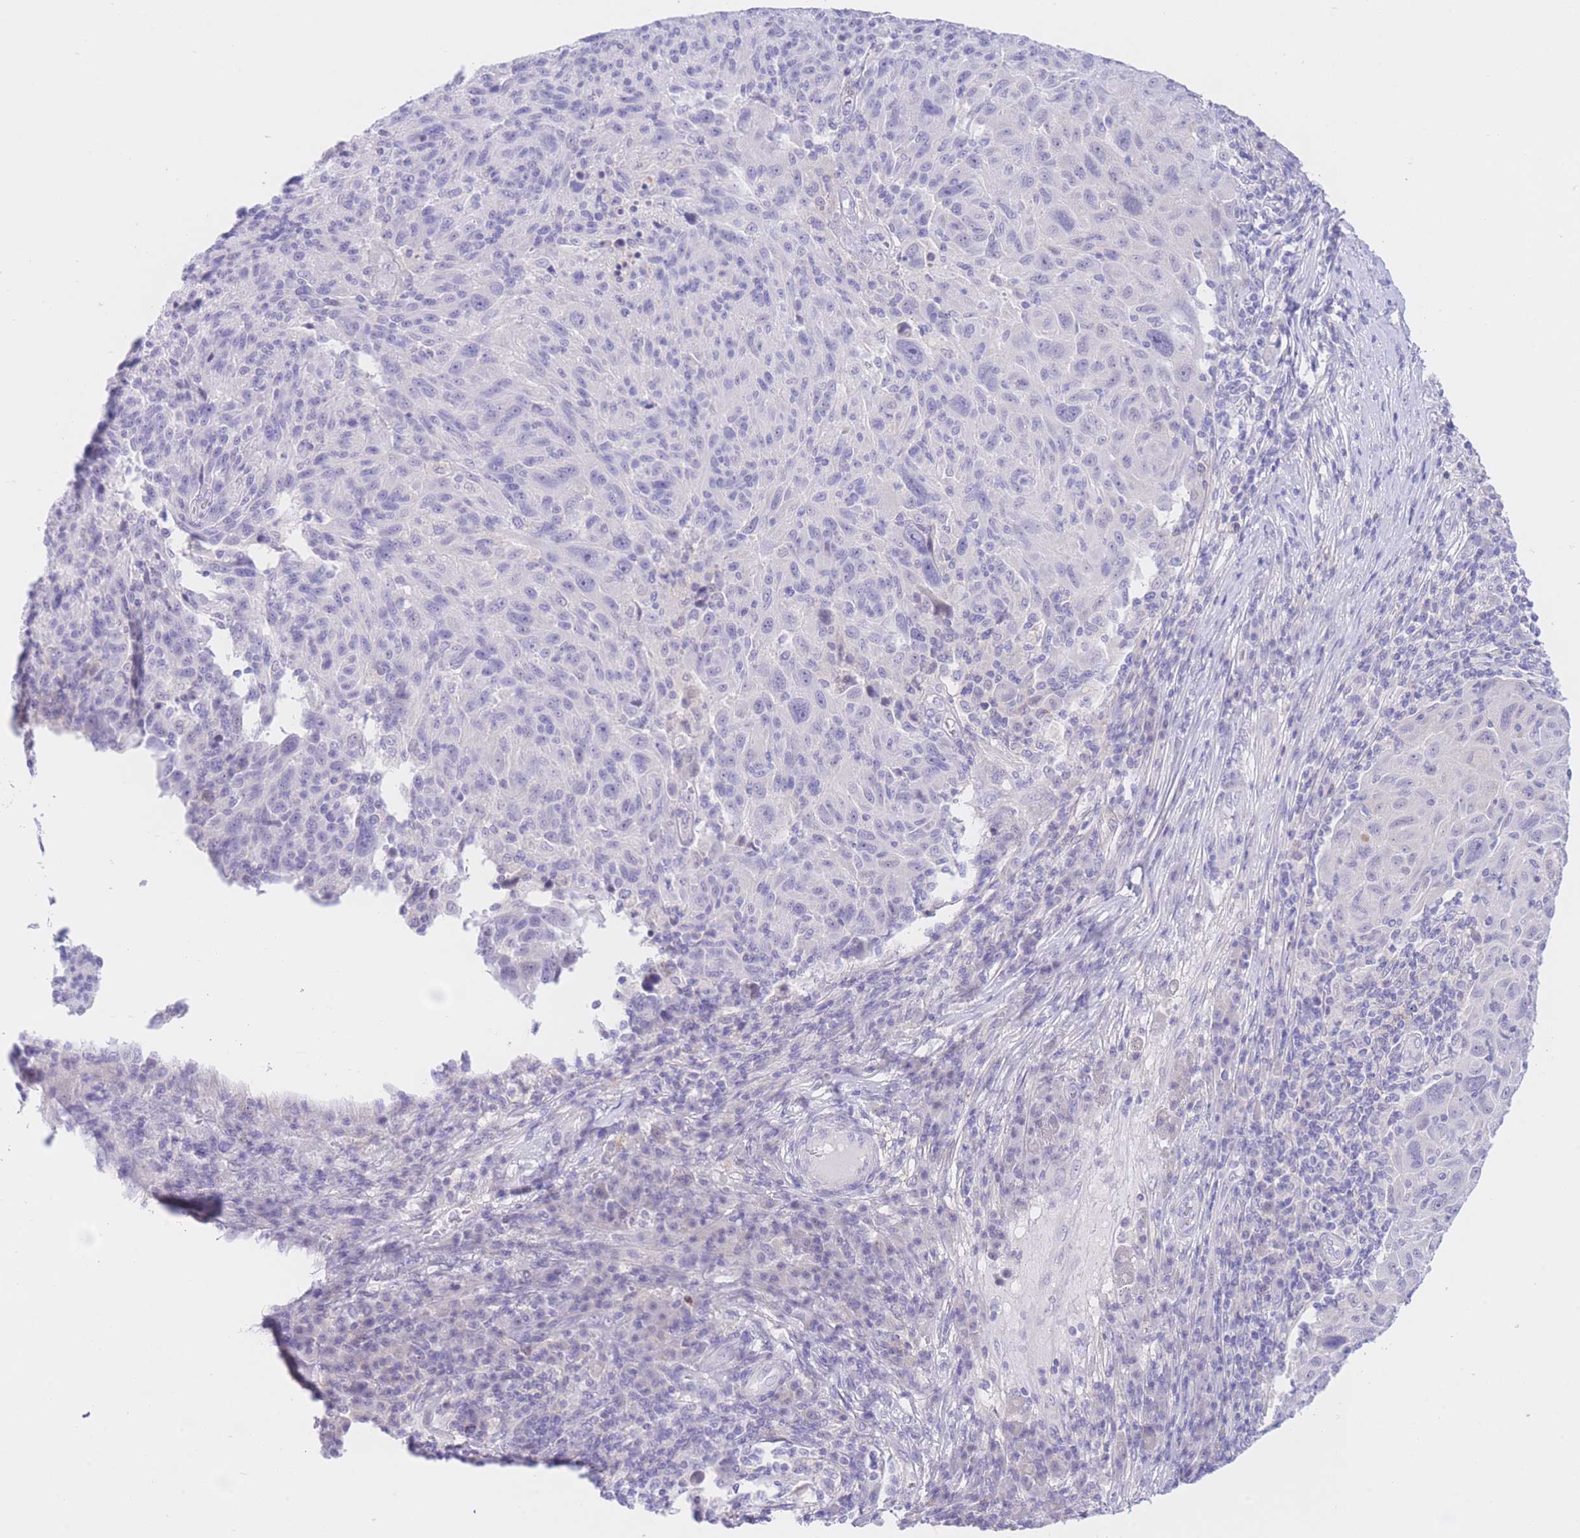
{"staining": {"intensity": "negative", "quantity": "none", "location": "none"}, "tissue": "melanoma", "cell_type": "Tumor cells", "image_type": "cancer", "snomed": [{"axis": "morphology", "description": "Malignant melanoma, NOS"}, {"axis": "topography", "description": "Skin"}], "caption": "This image is of malignant melanoma stained with IHC to label a protein in brown with the nuclei are counter-stained blue. There is no positivity in tumor cells.", "gene": "ZNF212", "patient": {"sex": "male", "age": 53}}